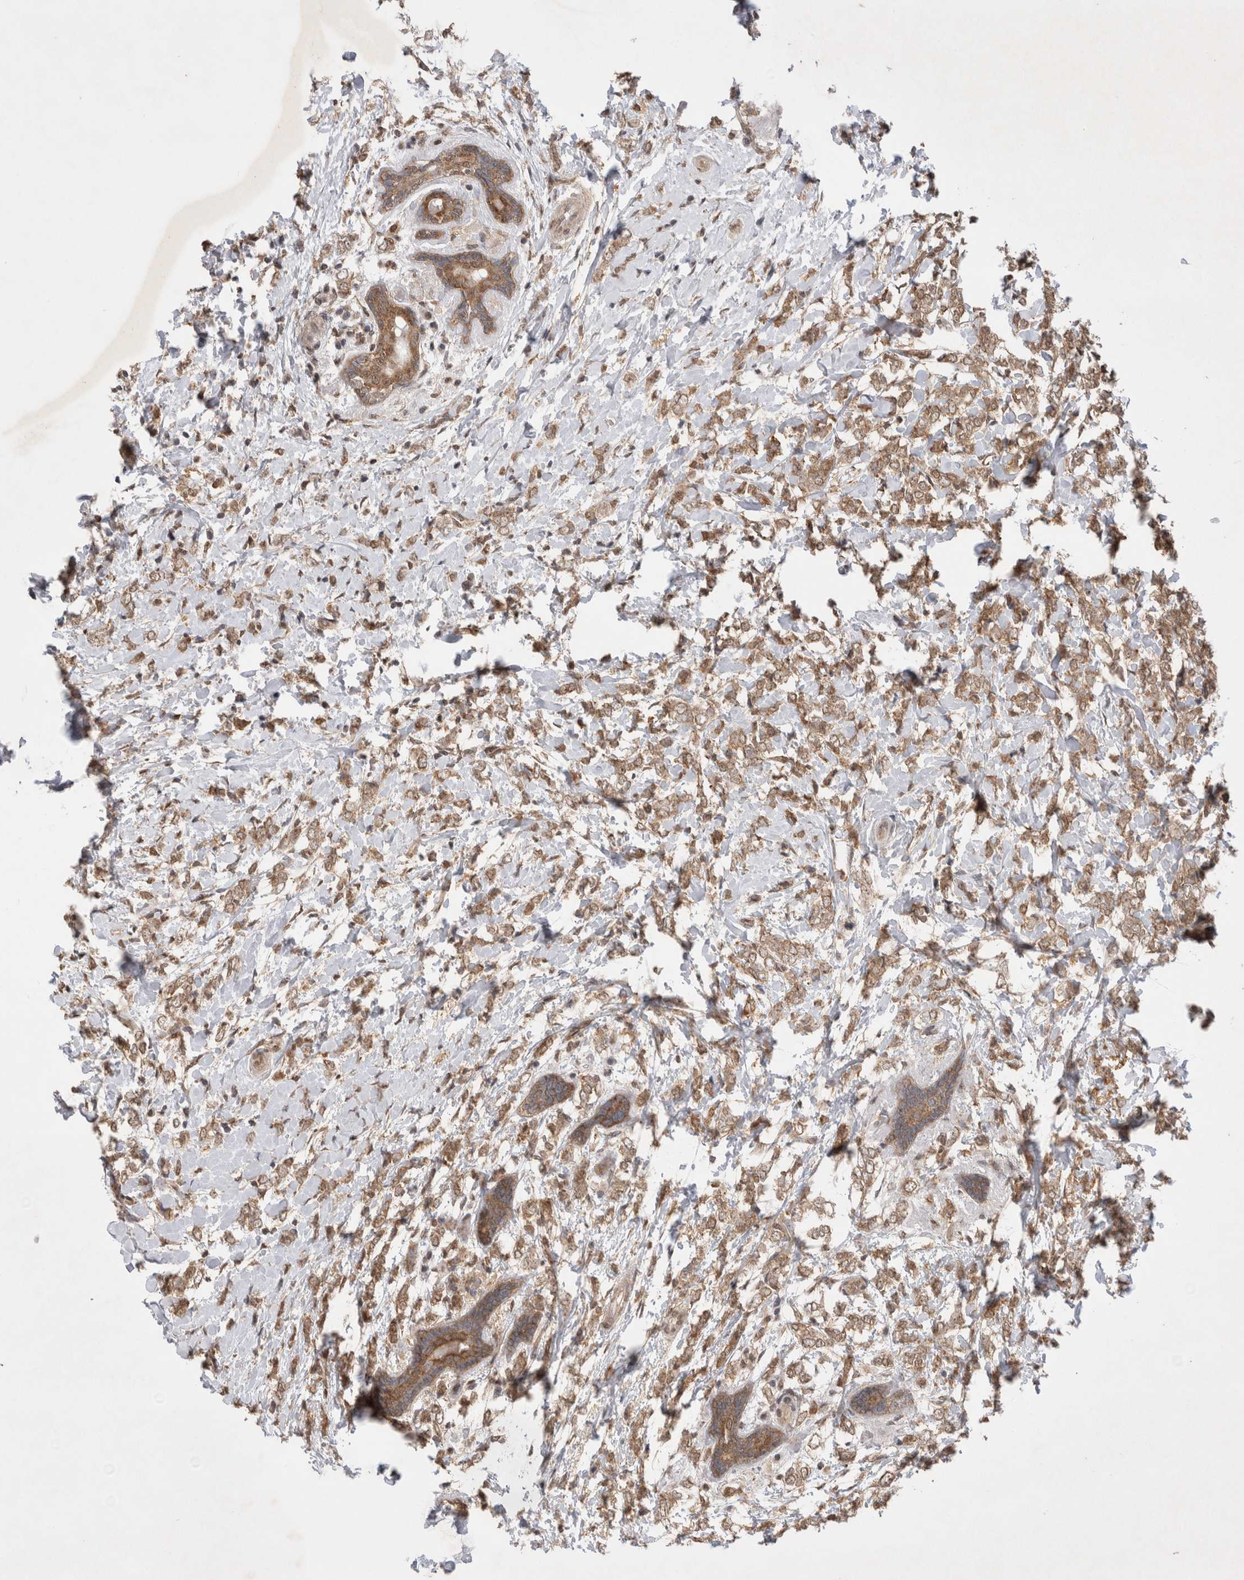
{"staining": {"intensity": "moderate", "quantity": ">75%", "location": "cytoplasmic/membranous"}, "tissue": "breast cancer", "cell_type": "Tumor cells", "image_type": "cancer", "snomed": [{"axis": "morphology", "description": "Normal tissue, NOS"}, {"axis": "morphology", "description": "Lobular carcinoma"}, {"axis": "topography", "description": "Breast"}], "caption": "Immunohistochemistry histopathology image of neoplastic tissue: human breast cancer (lobular carcinoma) stained using immunohistochemistry displays medium levels of moderate protein expression localized specifically in the cytoplasmic/membranous of tumor cells, appearing as a cytoplasmic/membranous brown color.", "gene": "WIPF2", "patient": {"sex": "female", "age": 47}}